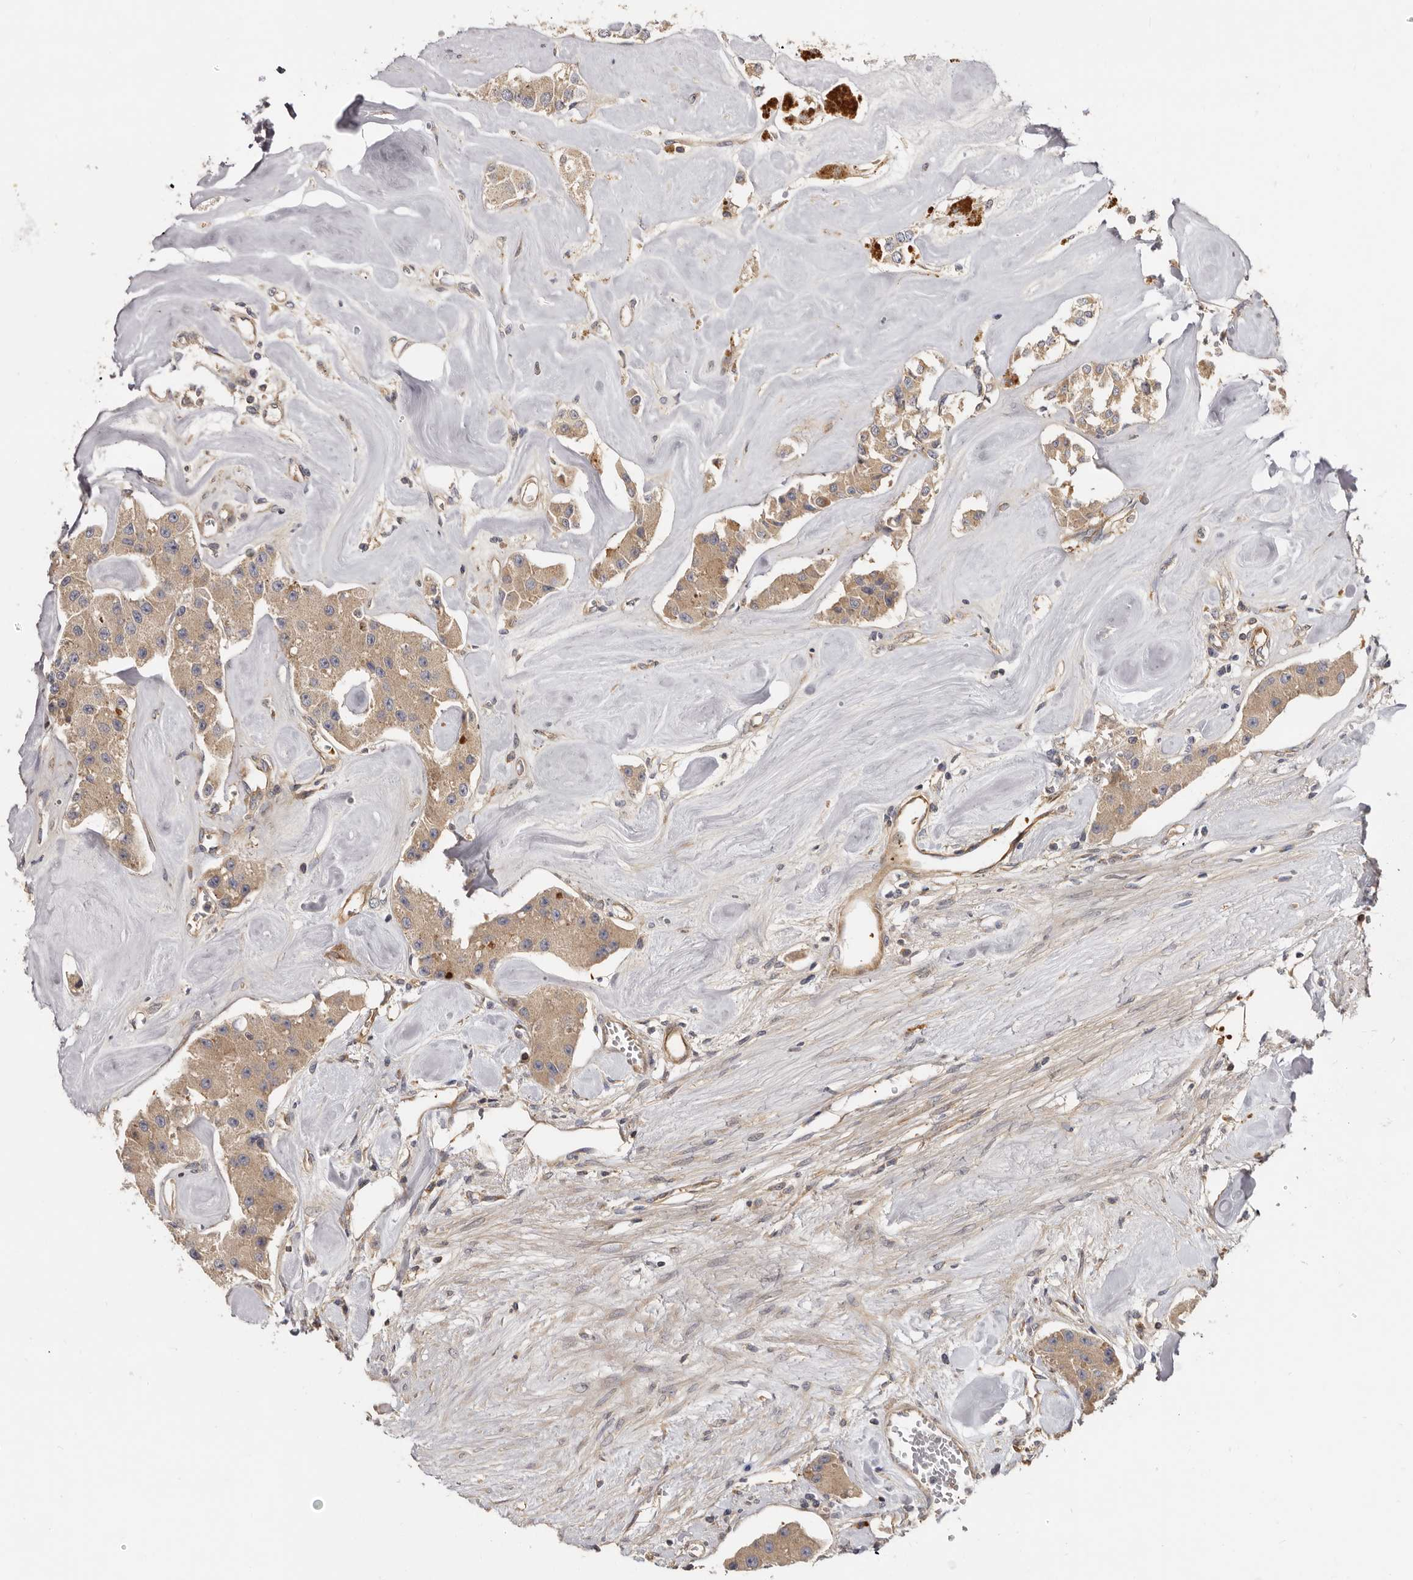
{"staining": {"intensity": "weak", "quantity": ">75%", "location": "cytoplasmic/membranous"}, "tissue": "carcinoid", "cell_type": "Tumor cells", "image_type": "cancer", "snomed": [{"axis": "morphology", "description": "Carcinoid, malignant, NOS"}, {"axis": "topography", "description": "Pancreas"}], "caption": "DAB immunohistochemical staining of carcinoid demonstrates weak cytoplasmic/membranous protein positivity in approximately >75% of tumor cells. The protein is shown in brown color, while the nuclei are stained blue.", "gene": "ADAMTS20", "patient": {"sex": "male", "age": 41}}